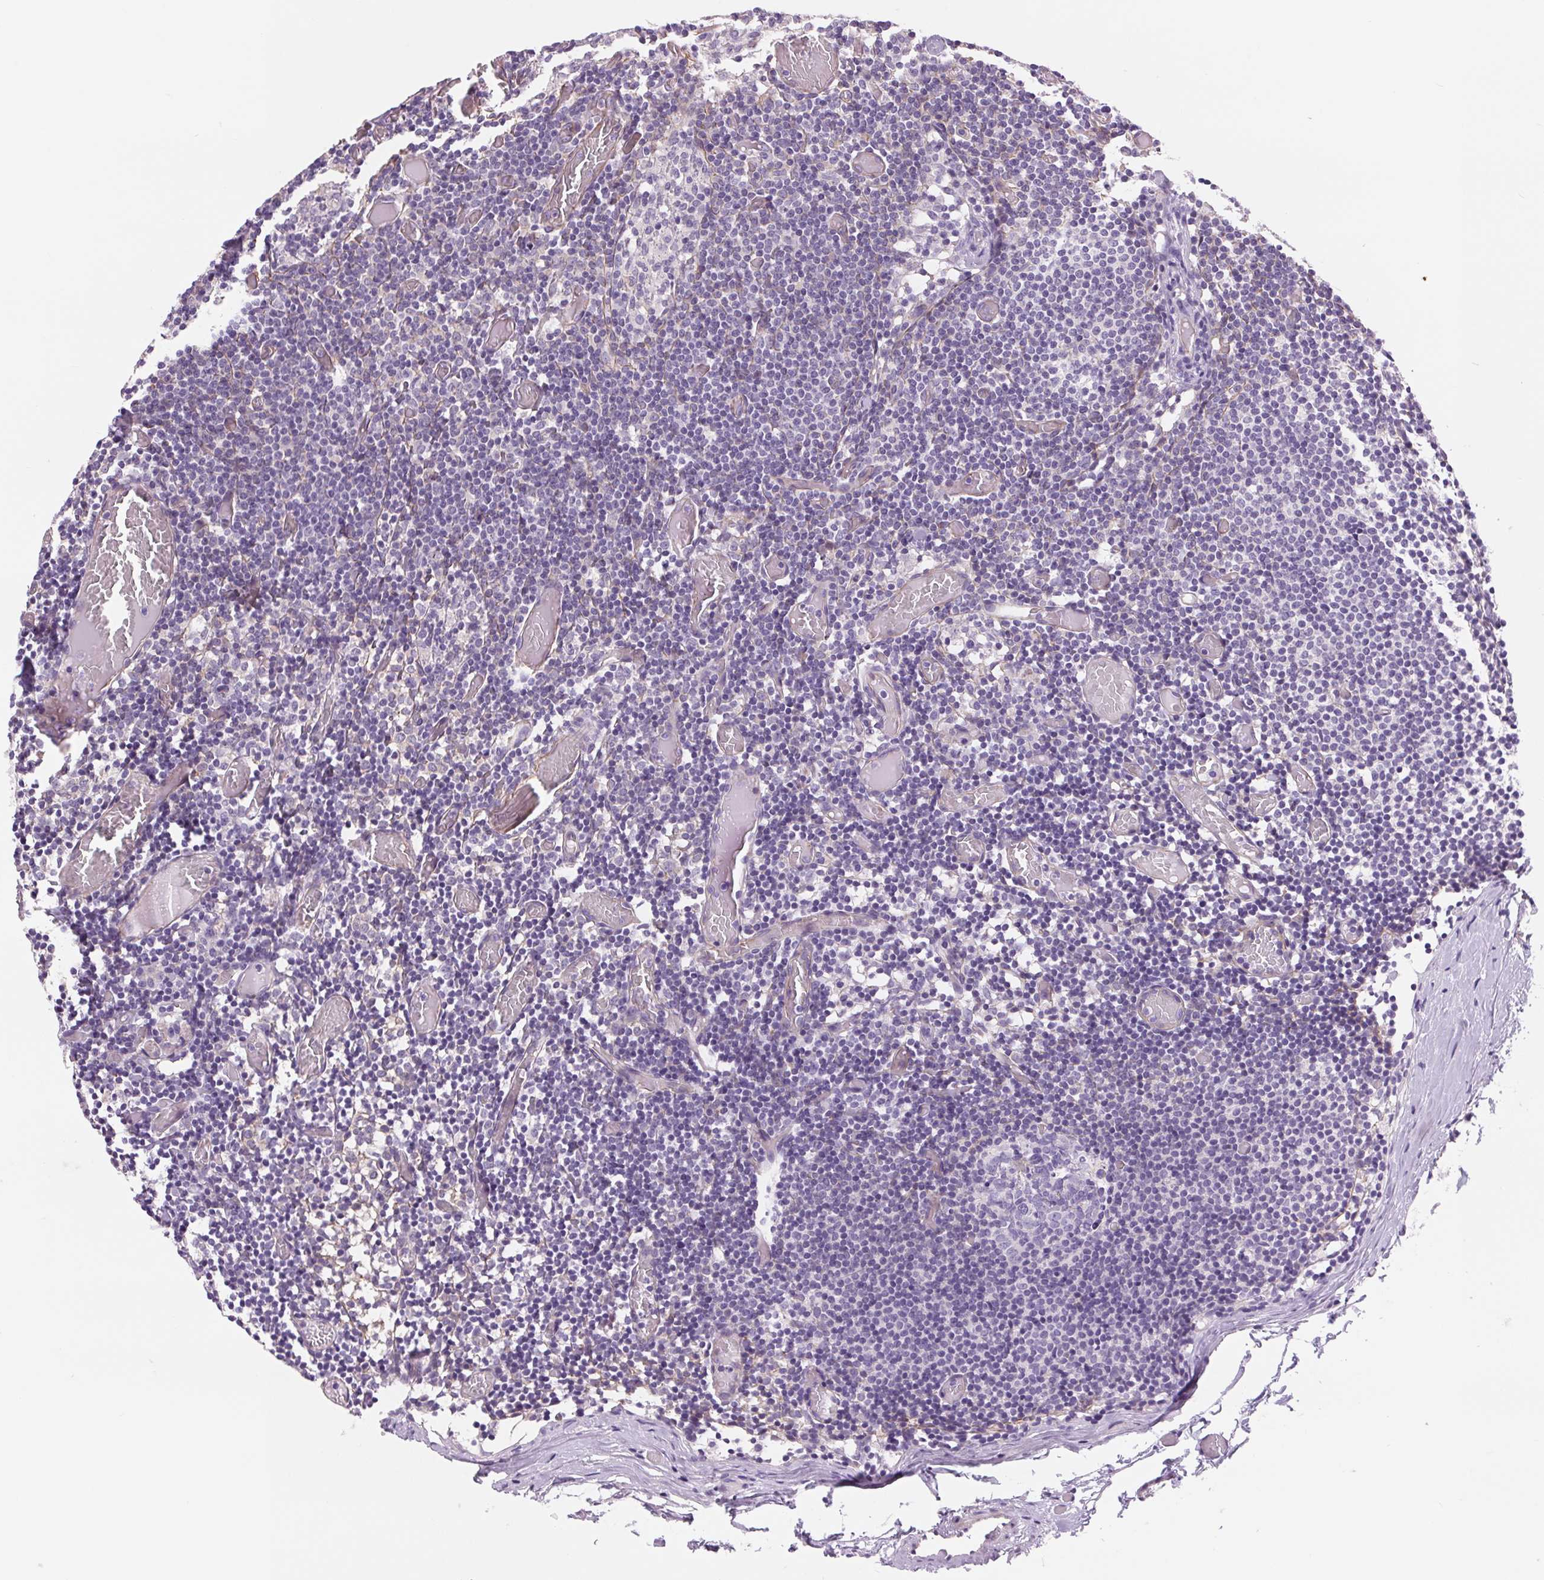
{"staining": {"intensity": "negative", "quantity": "none", "location": "none"}, "tissue": "lymph node", "cell_type": "Germinal center cells", "image_type": "normal", "snomed": [{"axis": "morphology", "description": "Normal tissue, NOS"}, {"axis": "topography", "description": "Lymph node"}], "caption": "IHC photomicrograph of unremarkable human lymph node stained for a protein (brown), which demonstrates no expression in germinal center cells. (DAB IHC visualized using brightfield microscopy, high magnification).", "gene": "DIXDC1", "patient": {"sex": "female", "age": 41}}